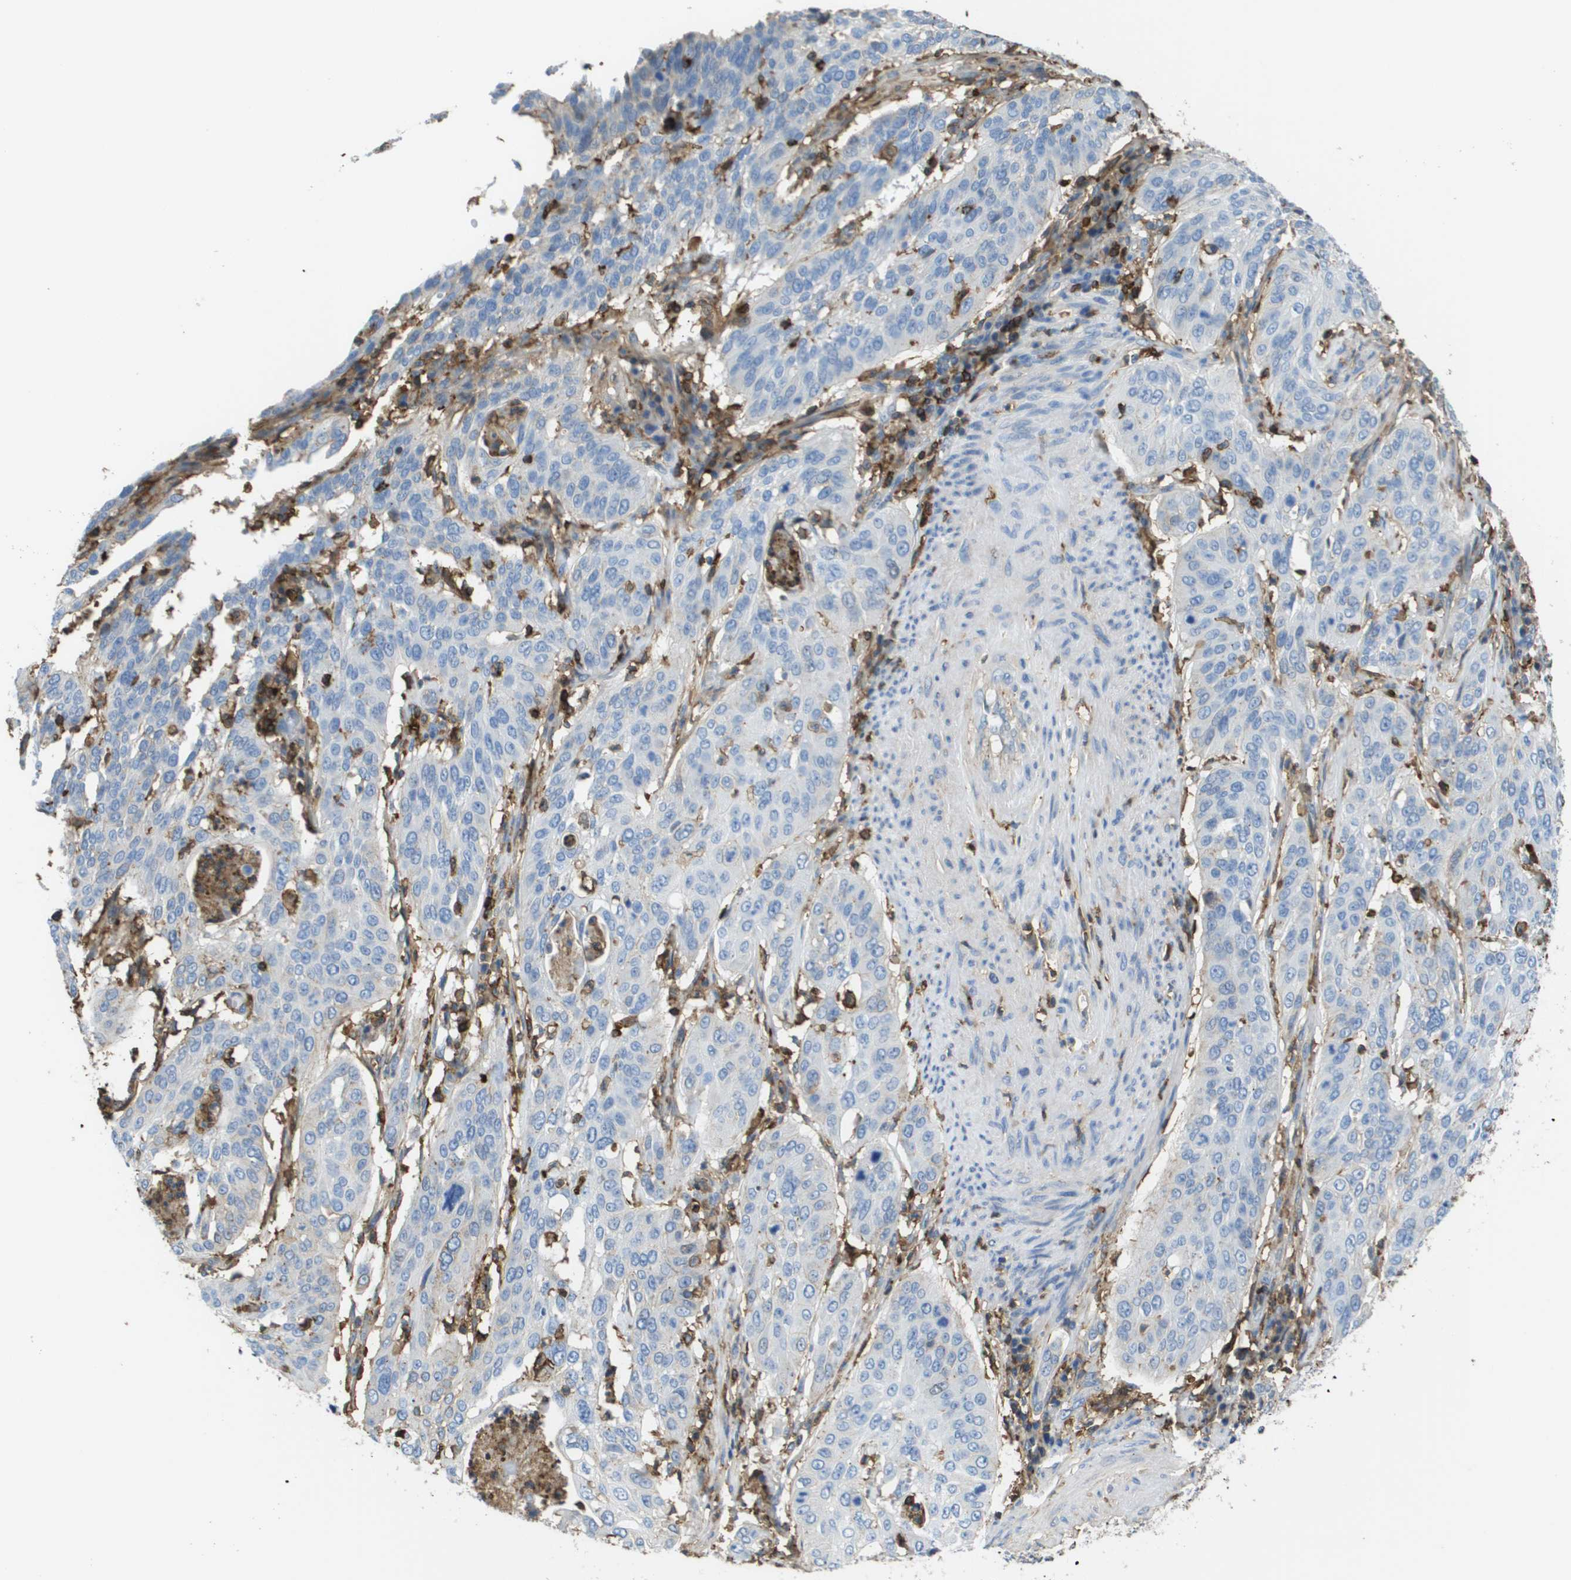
{"staining": {"intensity": "negative", "quantity": "none", "location": "none"}, "tissue": "cervical cancer", "cell_type": "Tumor cells", "image_type": "cancer", "snomed": [{"axis": "morphology", "description": "Normal tissue, NOS"}, {"axis": "morphology", "description": "Squamous cell carcinoma, NOS"}, {"axis": "topography", "description": "Cervix"}], "caption": "Immunohistochemistry of human squamous cell carcinoma (cervical) exhibits no expression in tumor cells.", "gene": "PASK", "patient": {"sex": "female", "age": 39}}